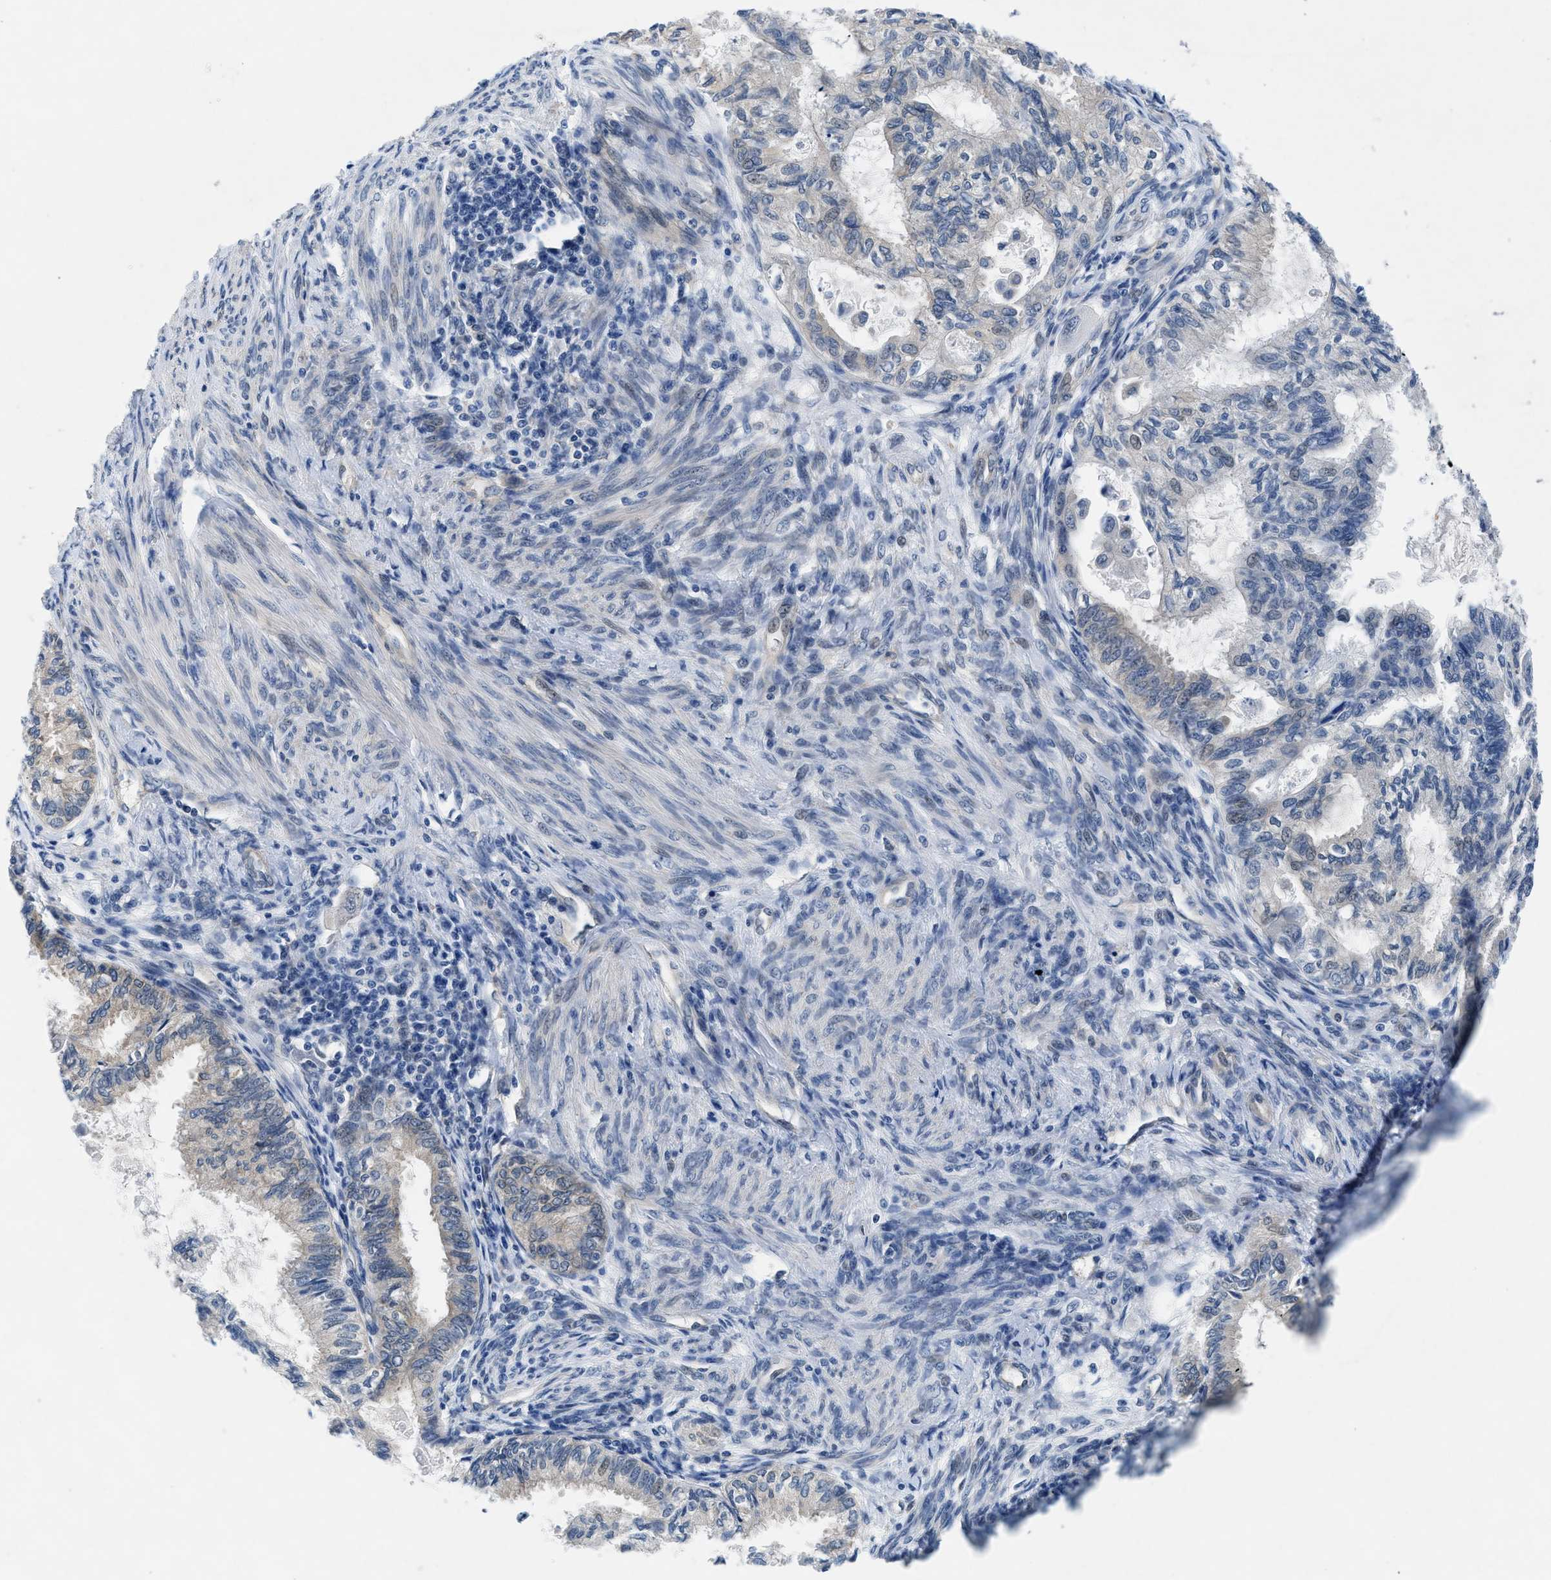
{"staining": {"intensity": "moderate", "quantity": "<25%", "location": "cytoplasmic/membranous"}, "tissue": "cervical cancer", "cell_type": "Tumor cells", "image_type": "cancer", "snomed": [{"axis": "morphology", "description": "Normal tissue, NOS"}, {"axis": "morphology", "description": "Adenocarcinoma, NOS"}, {"axis": "topography", "description": "Cervix"}, {"axis": "topography", "description": "Endometrium"}], "caption": "Moderate cytoplasmic/membranous protein expression is present in approximately <25% of tumor cells in cervical adenocarcinoma.", "gene": "COPS2", "patient": {"sex": "female", "age": 86}}